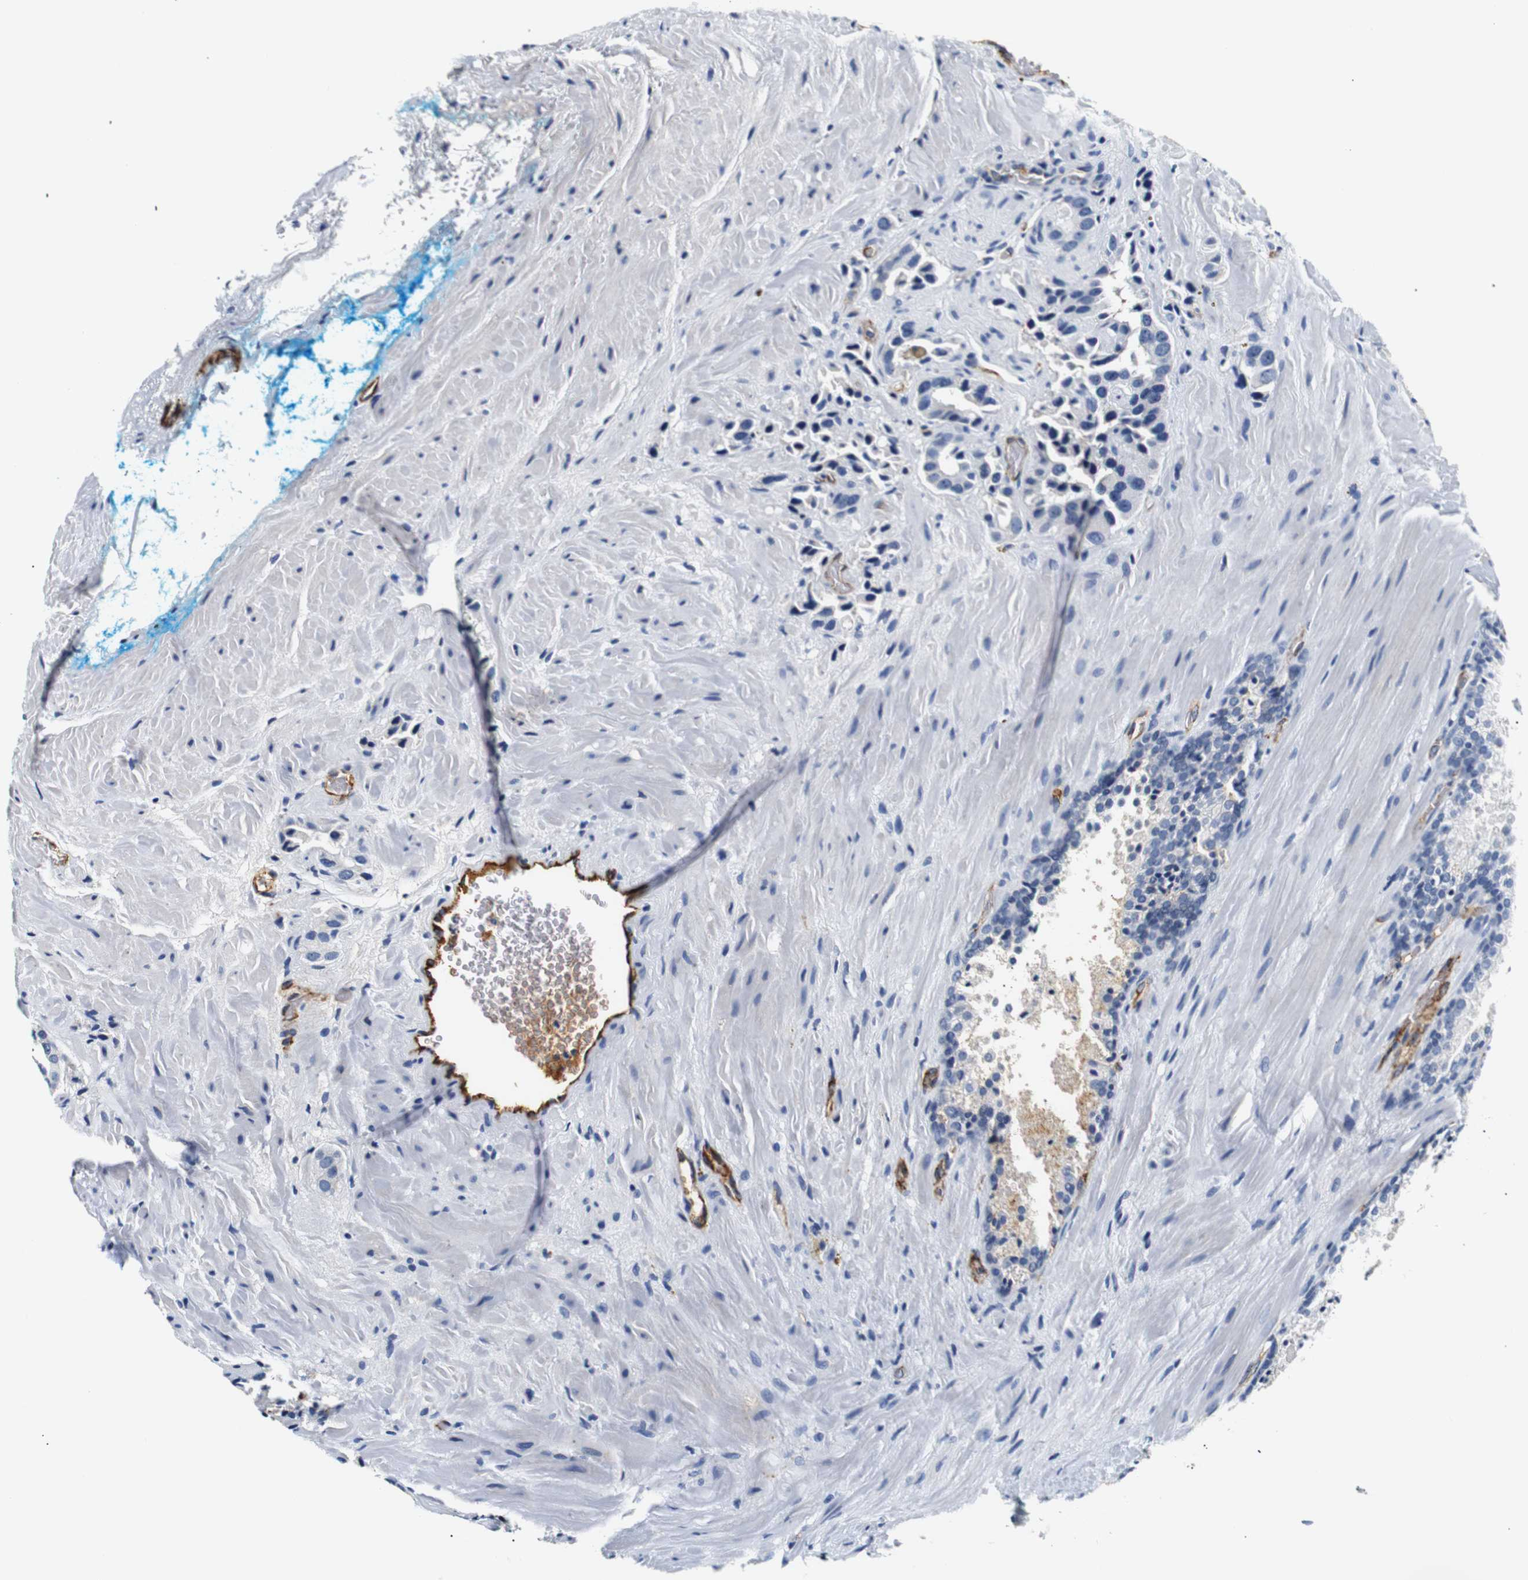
{"staining": {"intensity": "negative", "quantity": "none", "location": "none"}, "tissue": "prostate cancer", "cell_type": "Tumor cells", "image_type": "cancer", "snomed": [{"axis": "morphology", "description": "Adenocarcinoma, High grade"}, {"axis": "topography", "description": "Prostate"}], "caption": "Tumor cells are negative for brown protein staining in prostate cancer.", "gene": "MUC4", "patient": {"sex": "male", "age": 64}}